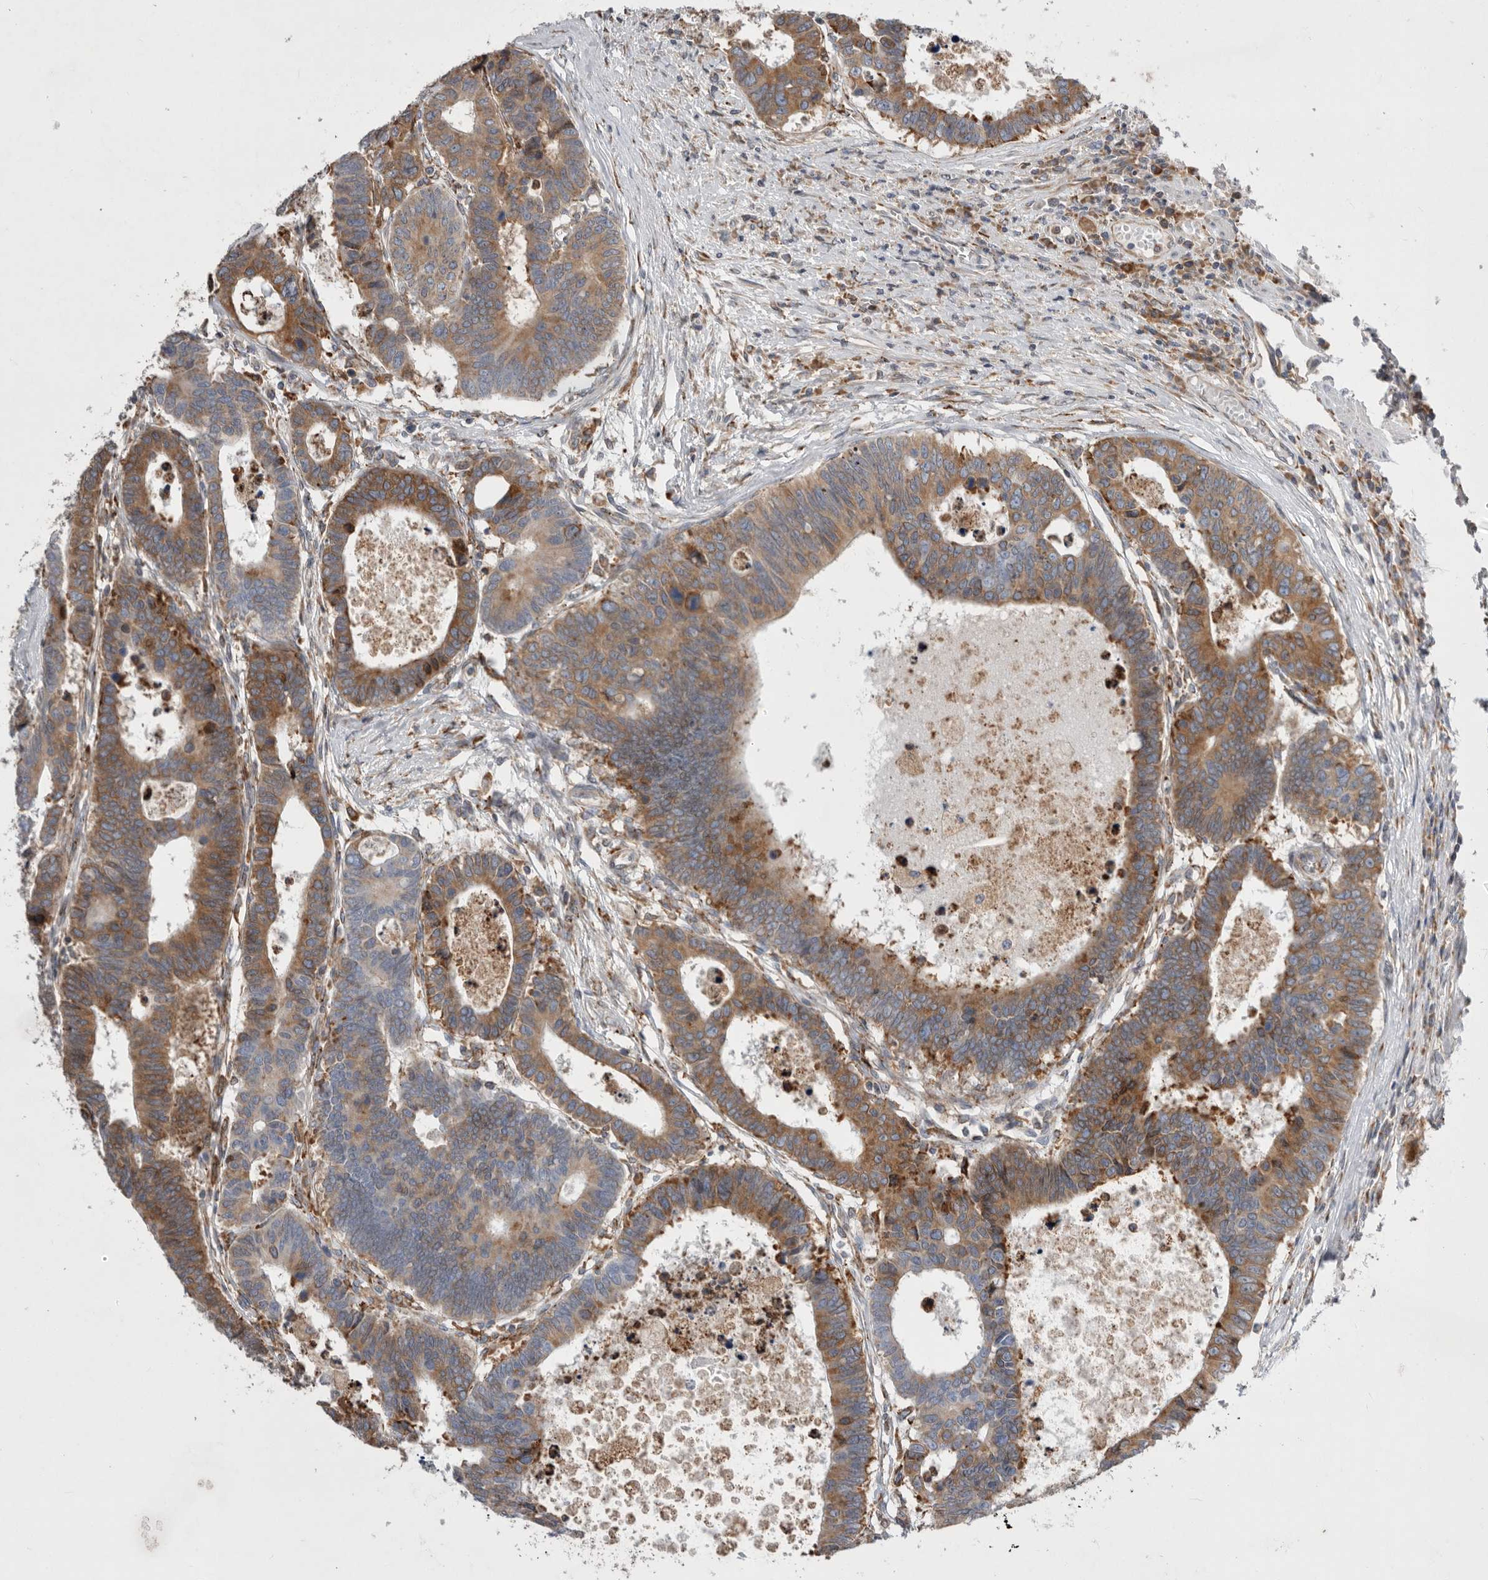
{"staining": {"intensity": "moderate", "quantity": ">75%", "location": "cytoplasmic/membranous"}, "tissue": "colorectal cancer", "cell_type": "Tumor cells", "image_type": "cancer", "snomed": [{"axis": "morphology", "description": "Adenocarcinoma, NOS"}, {"axis": "topography", "description": "Rectum"}], "caption": "There is medium levels of moderate cytoplasmic/membranous positivity in tumor cells of colorectal cancer, as demonstrated by immunohistochemical staining (brown color).", "gene": "GANAB", "patient": {"sex": "male", "age": 84}}